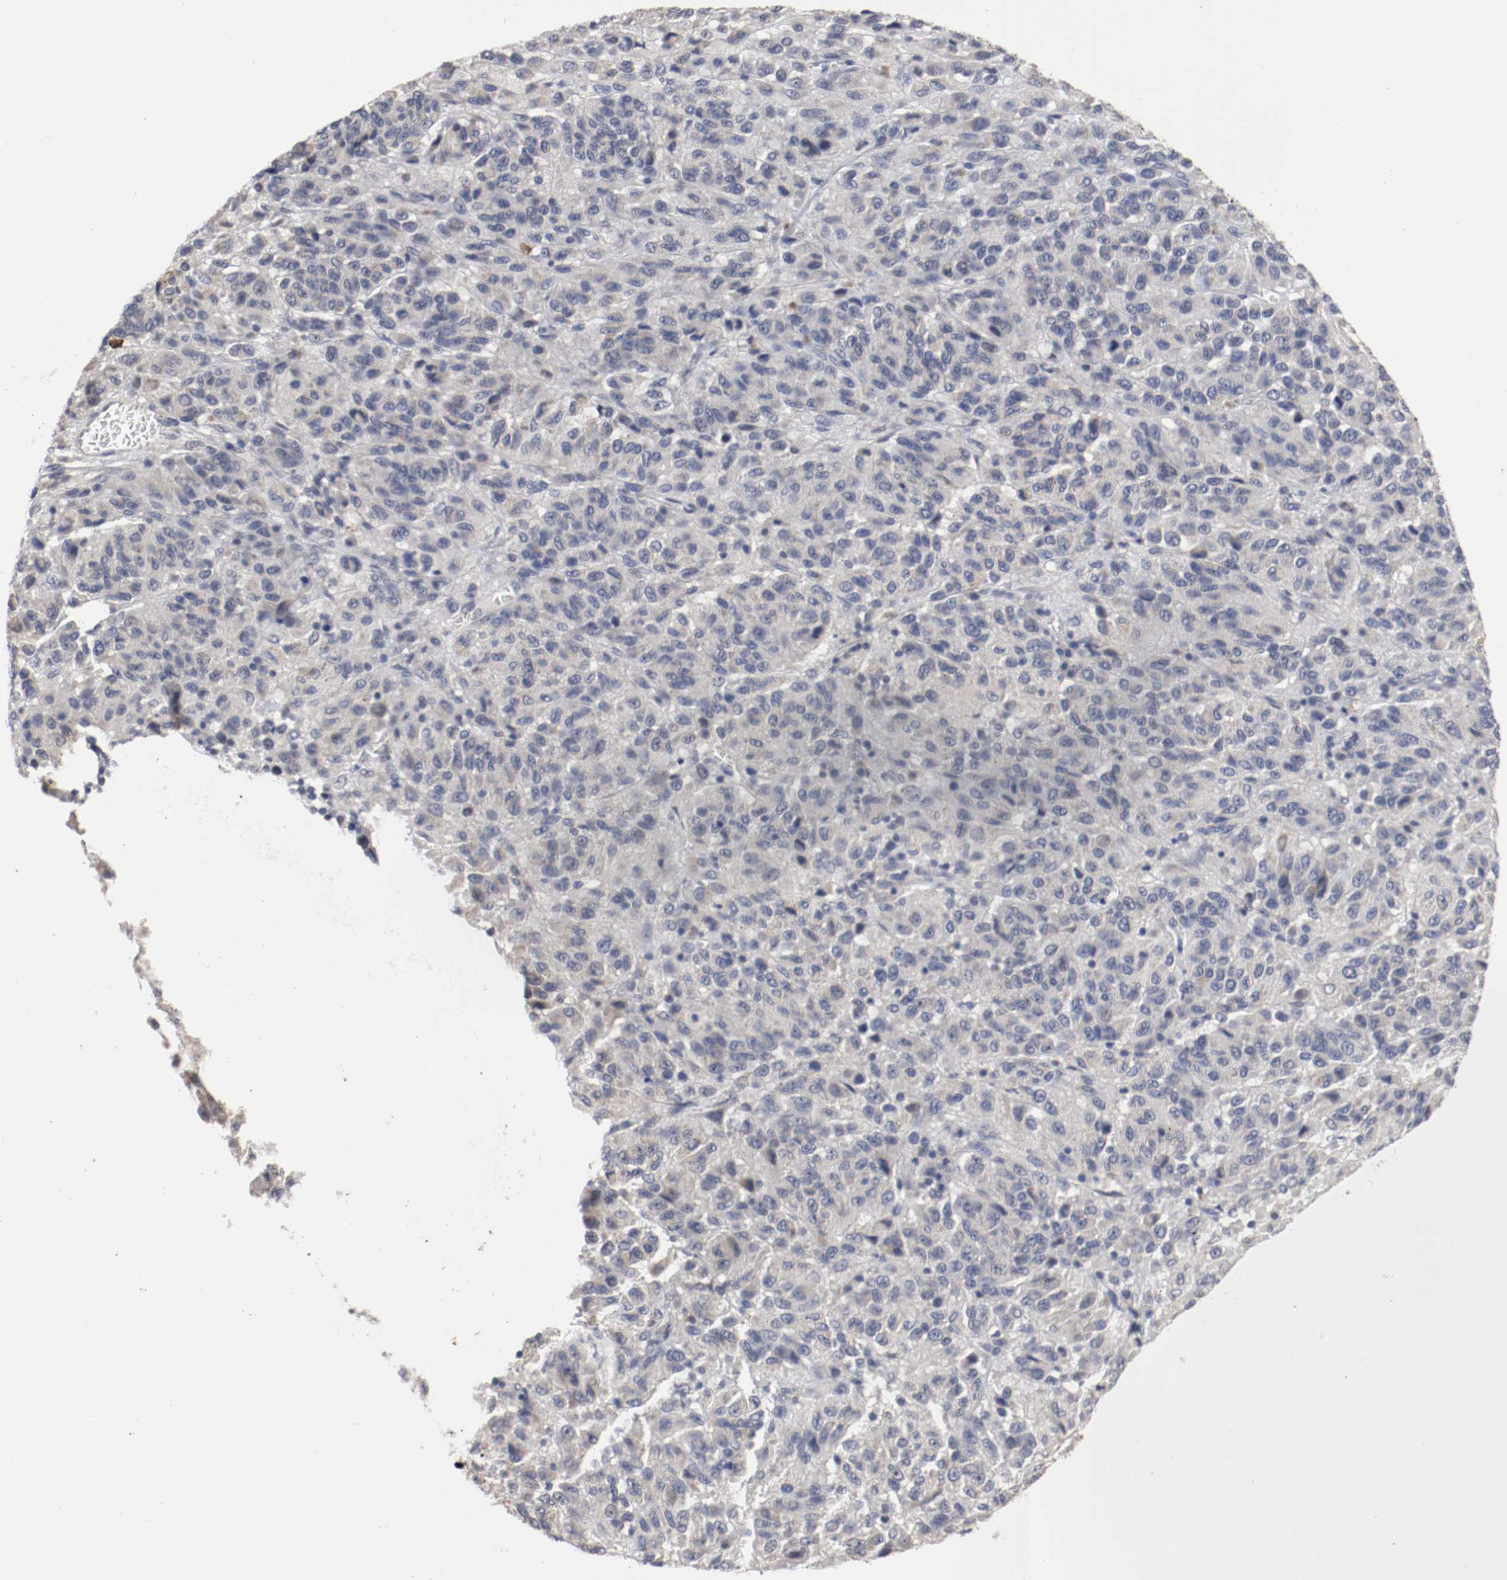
{"staining": {"intensity": "negative", "quantity": "none", "location": "none"}, "tissue": "melanoma", "cell_type": "Tumor cells", "image_type": "cancer", "snomed": [{"axis": "morphology", "description": "Malignant melanoma, Metastatic site"}, {"axis": "topography", "description": "Lung"}], "caption": "DAB immunohistochemical staining of human malignant melanoma (metastatic site) shows no significant staining in tumor cells. Brightfield microscopy of IHC stained with DAB (brown) and hematoxylin (blue), captured at high magnification.", "gene": "CEBPE", "patient": {"sex": "male", "age": 64}}